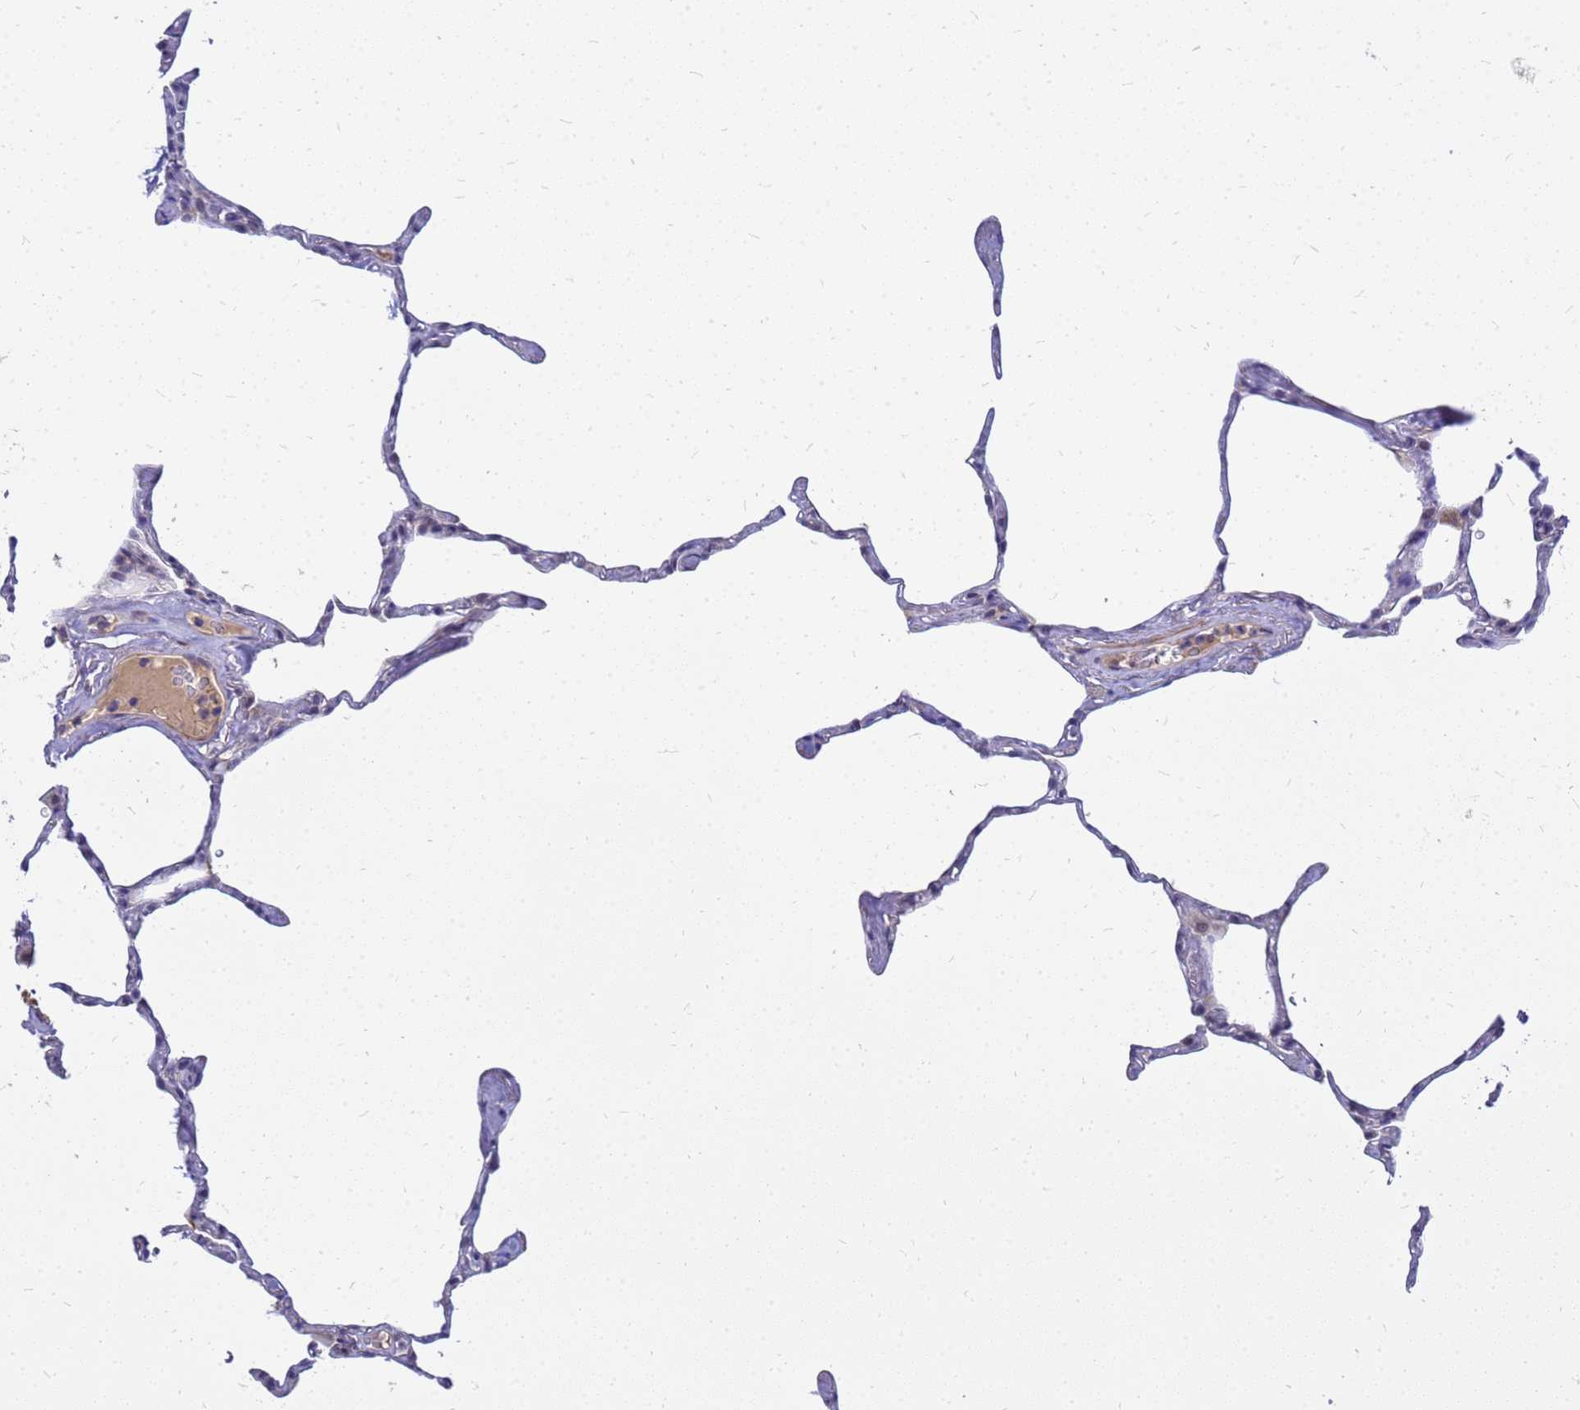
{"staining": {"intensity": "negative", "quantity": "none", "location": "none"}, "tissue": "lung", "cell_type": "Alveolar cells", "image_type": "normal", "snomed": [{"axis": "morphology", "description": "Normal tissue, NOS"}, {"axis": "topography", "description": "Lung"}], "caption": "This is an IHC histopathology image of benign human lung. There is no positivity in alveolar cells.", "gene": "SRGAP3", "patient": {"sex": "male", "age": 65}}